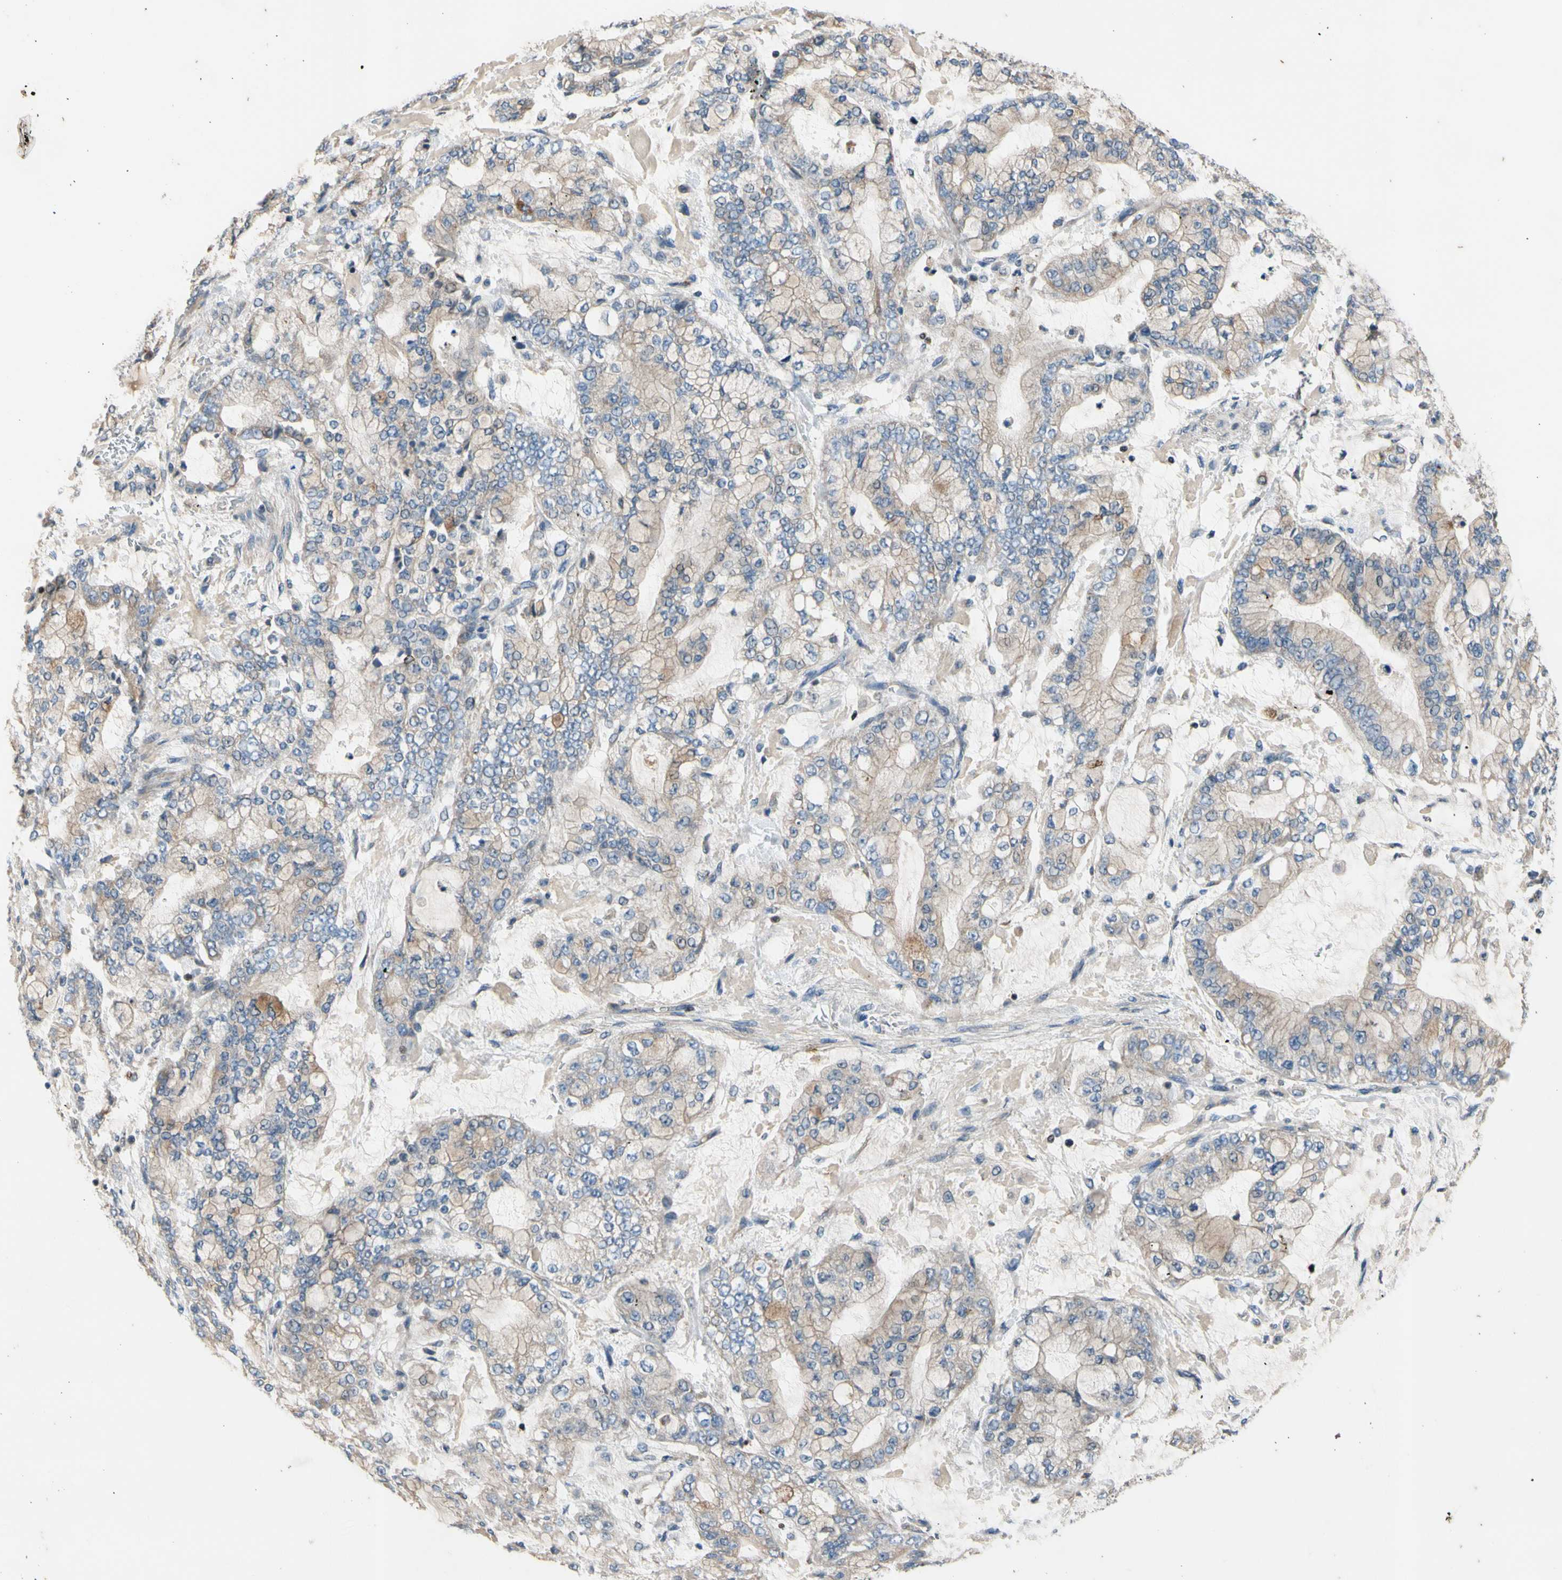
{"staining": {"intensity": "weak", "quantity": ">75%", "location": "cytoplasmic/membranous"}, "tissue": "stomach cancer", "cell_type": "Tumor cells", "image_type": "cancer", "snomed": [{"axis": "morphology", "description": "Adenocarcinoma, NOS"}, {"axis": "topography", "description": "Stomach"}], "caption": "This photomicrograph reveals stomach adenocarcinoma stained with immunohistochemistry (IHC) to label a protein in brown. The cytoplasmic/membranous of tumor cells show weak positivity for the protein. Nuclei are counter-stained blue.", "gene": "TBX21", "patient": {"sex": "male", "age": 76}}